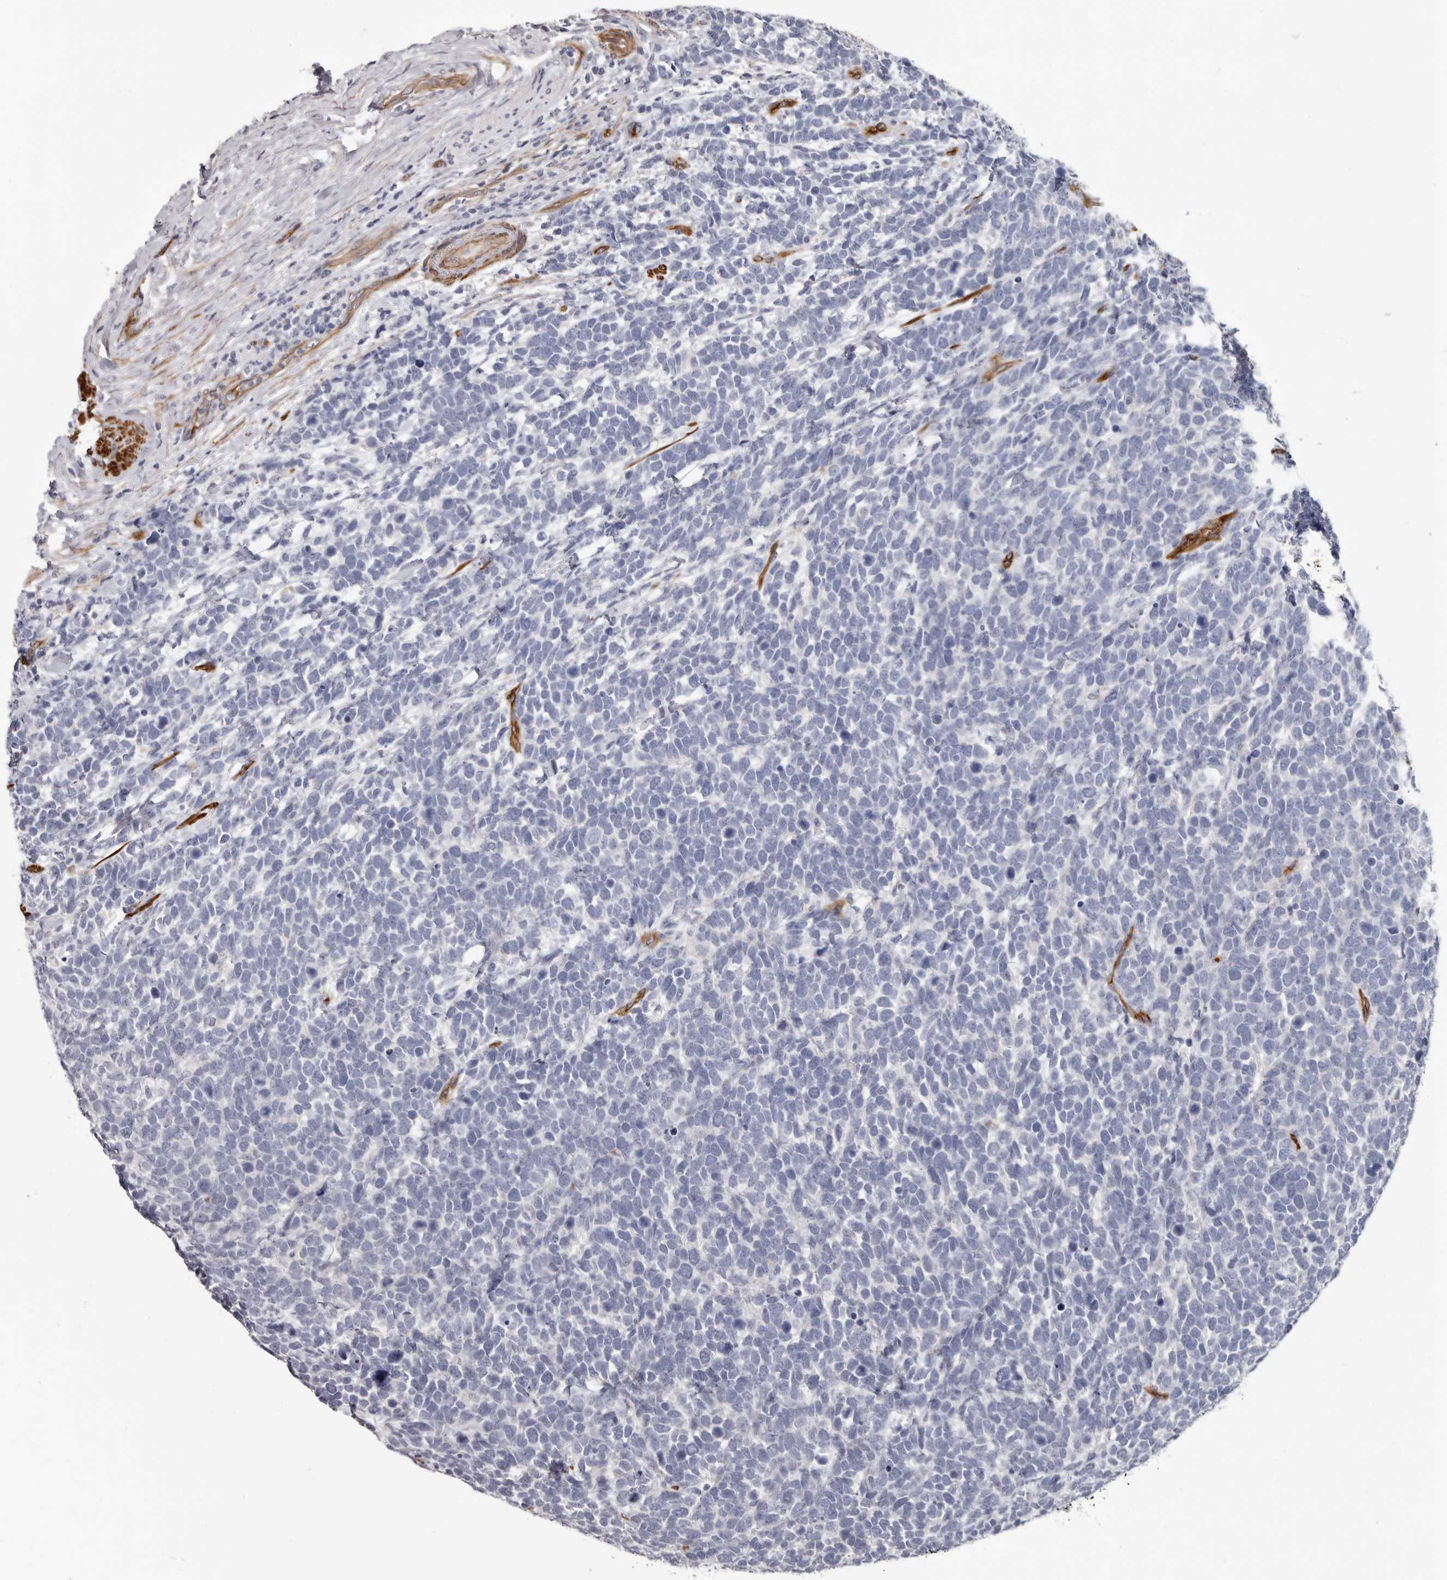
{"staining": {"intensity": "negative", "quantity": "none", "location": "none"}, "tissue": "urothelial cancer", "cell_type": "Tumor cells", "image_type": "cancer", "snomed": [{"axis": "morphology", "description": "Urothelial carcinoma, High grade"}, {"axis": "topography", "description": "Urinary bladder"}], "caption": "Immunohistochemical staining of human high-grade urothelial carcinoma reveals no significant staining in tumor cells.", "gene": "ADGRL4", "patient": {"sex": "female", "age": 82}}